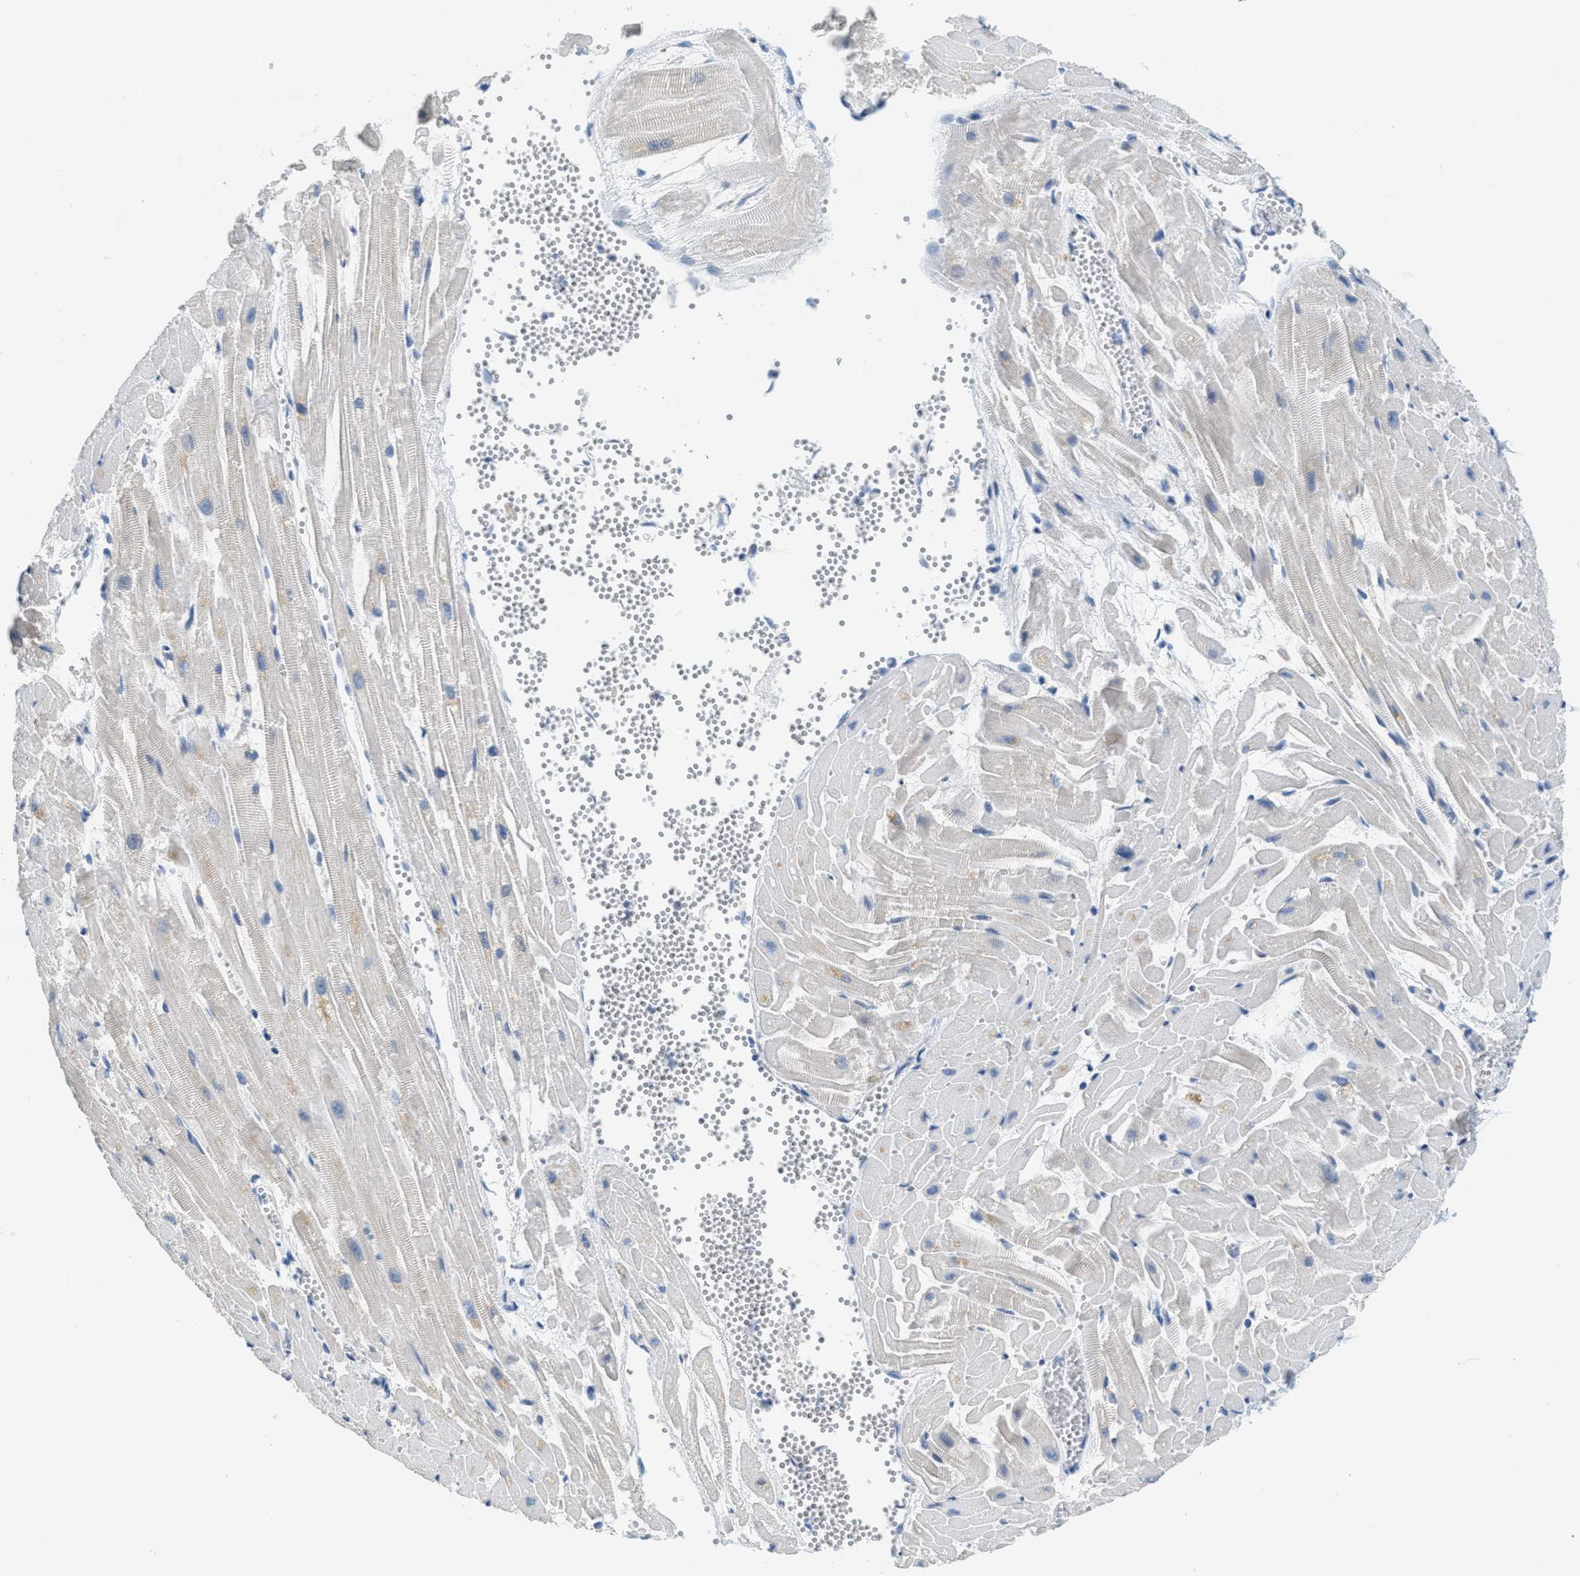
{"staining": {"intensity": "negative", "quantity": "none", "location": "none"}, "tissue": "heart muscle", "cell_type": "Cardiomyocytes", "image_type": "normal", "snomed": [{"axis": "morphology", "description": "Normal tissue, NOS"}, {"axis": "topography", "description": "Heart"}], "caption": "A micrograph of heart muscle stained for a protein displays no brown staining in cardiomyocytes.", "gene": "ZFYVE9", "patient": {"sex": "female", "age": 19}}